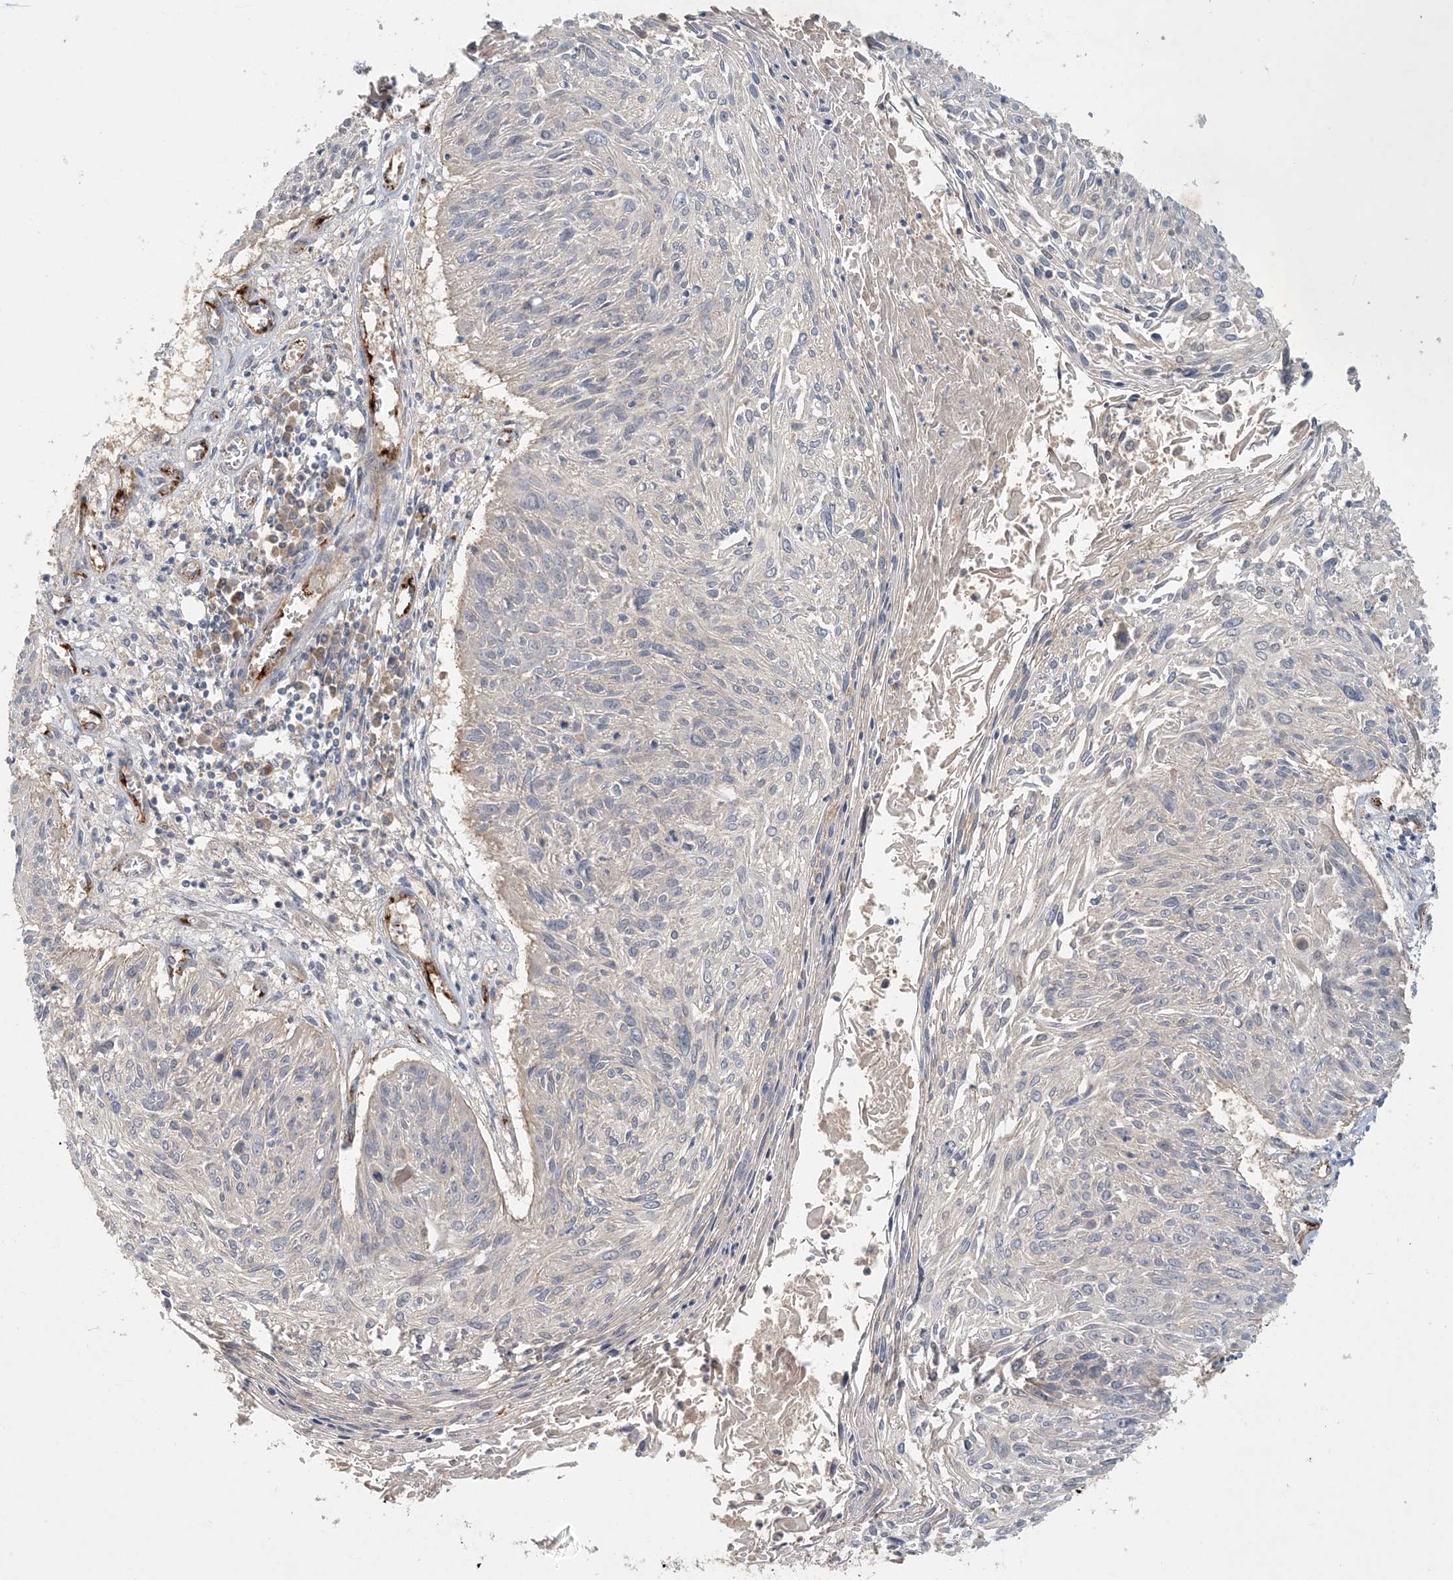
{"staining": {"intensity": "negative", "quantity": "none", "location": "none"}, "tissue": "cervical cancer", "cell_type": "Tumor cells", "image_type": "cancer", "snomed": [{"axis": "morphology", "description": "Squamous cell carcinoma, NOS"}, {"axis": "topography", "description": "Cervix"}], "caption": "Immunohistochemical staining of human squamous cell carcinoma (cervical) shows no significant positivity in tumor cells. (Stains: DAB IHC with hematoxylin counter stain, Microscopy: brightfield microscopy at high magnification).", "gene": "ZBTB3", "patient": {"sex": "female", "age": 51}}